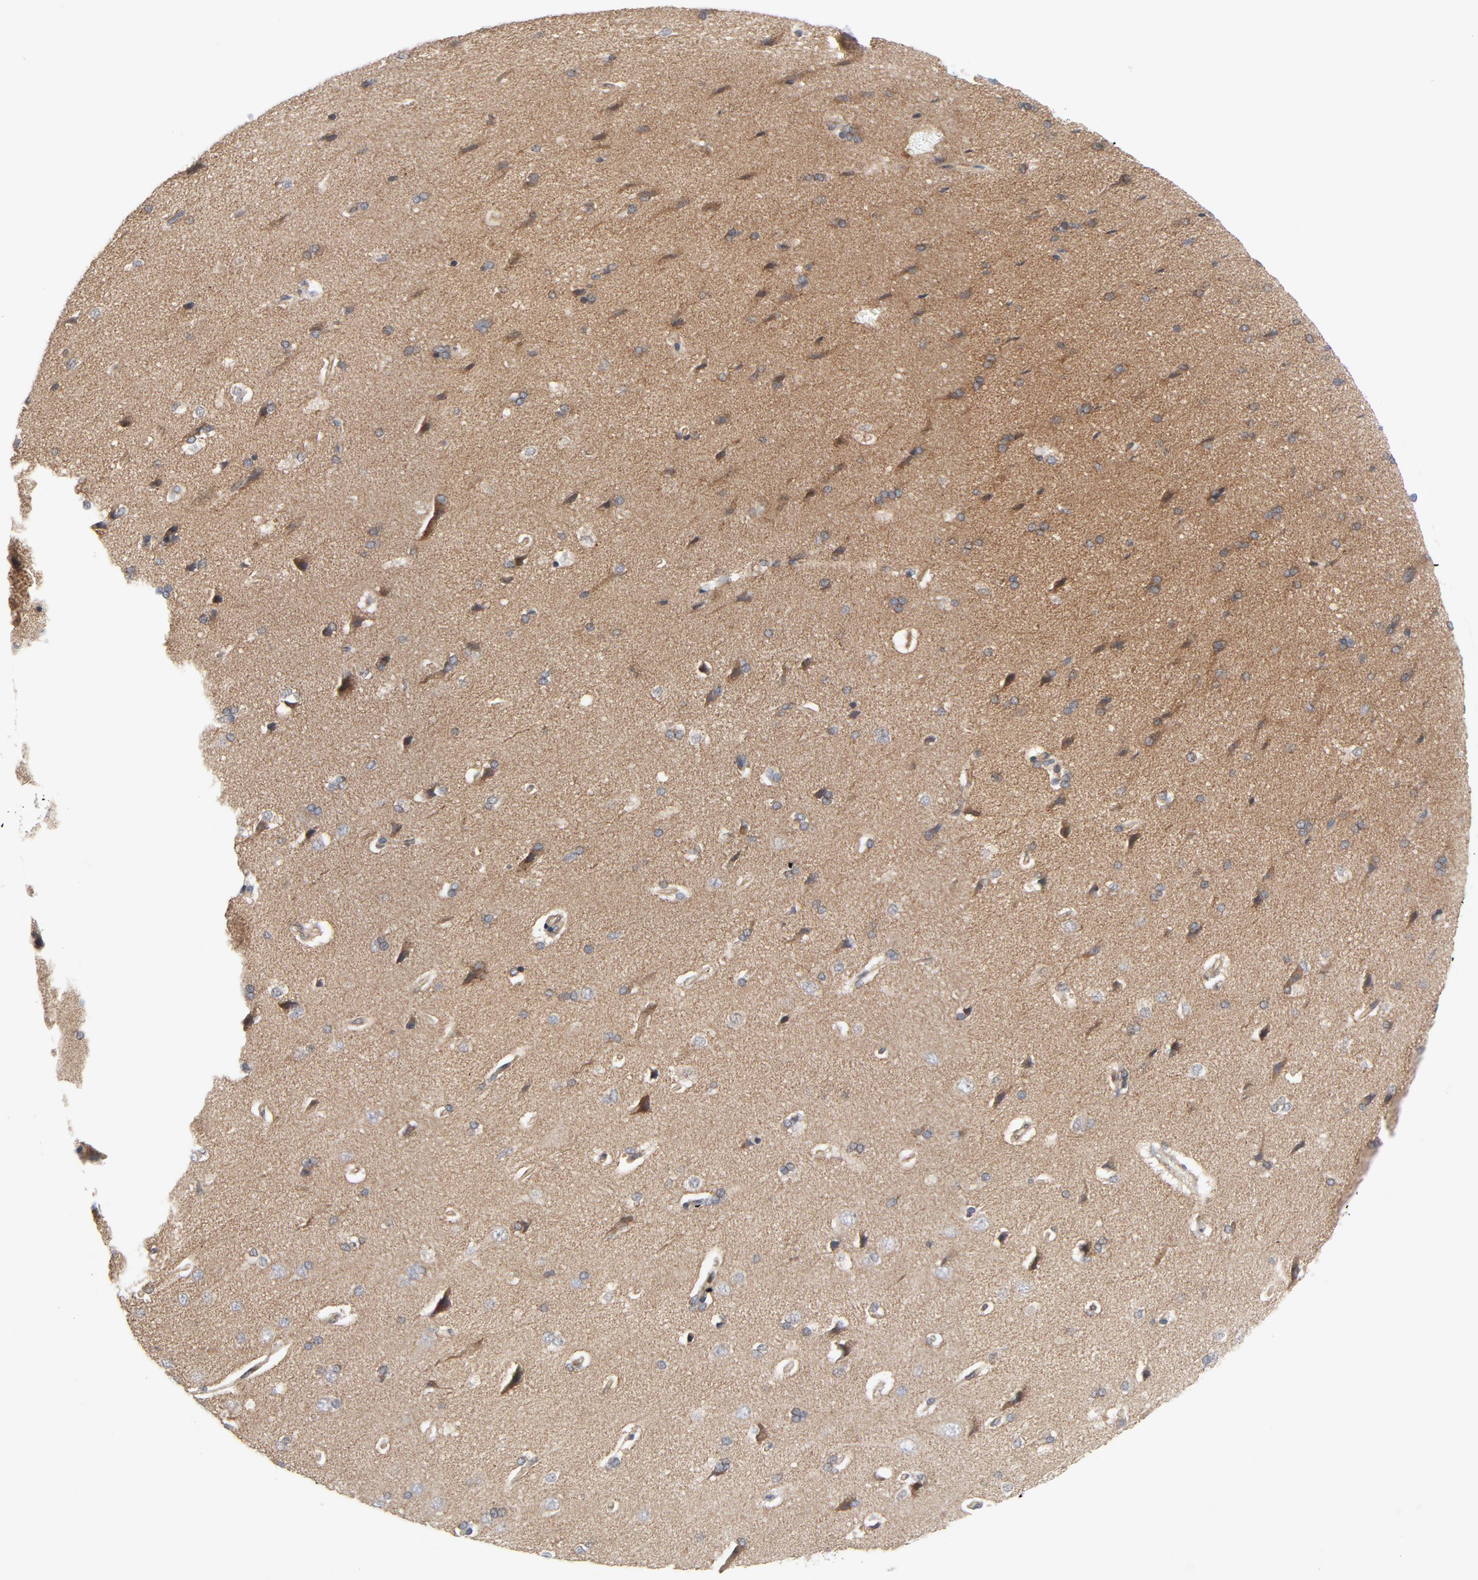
{"staining": {"intensity": "negative", "quantity": "none", "location": "none"}, "tissue": "cerebral cortex", "cell_type": "Endothelial cells", "image_type": "normal", "snomed": [{"axis": "morphology", "description": "Normal tissue, NOS"}, {"axis": "topography", "description": "Cerebral cortex"}], "caption": "The image shows no staining of endothelial cells in benign cerebral cortex. (IHC, brightfield microscopy, high magnification).", "gene": "TSG101", "patient": {"sex": "male", "age": 62}}